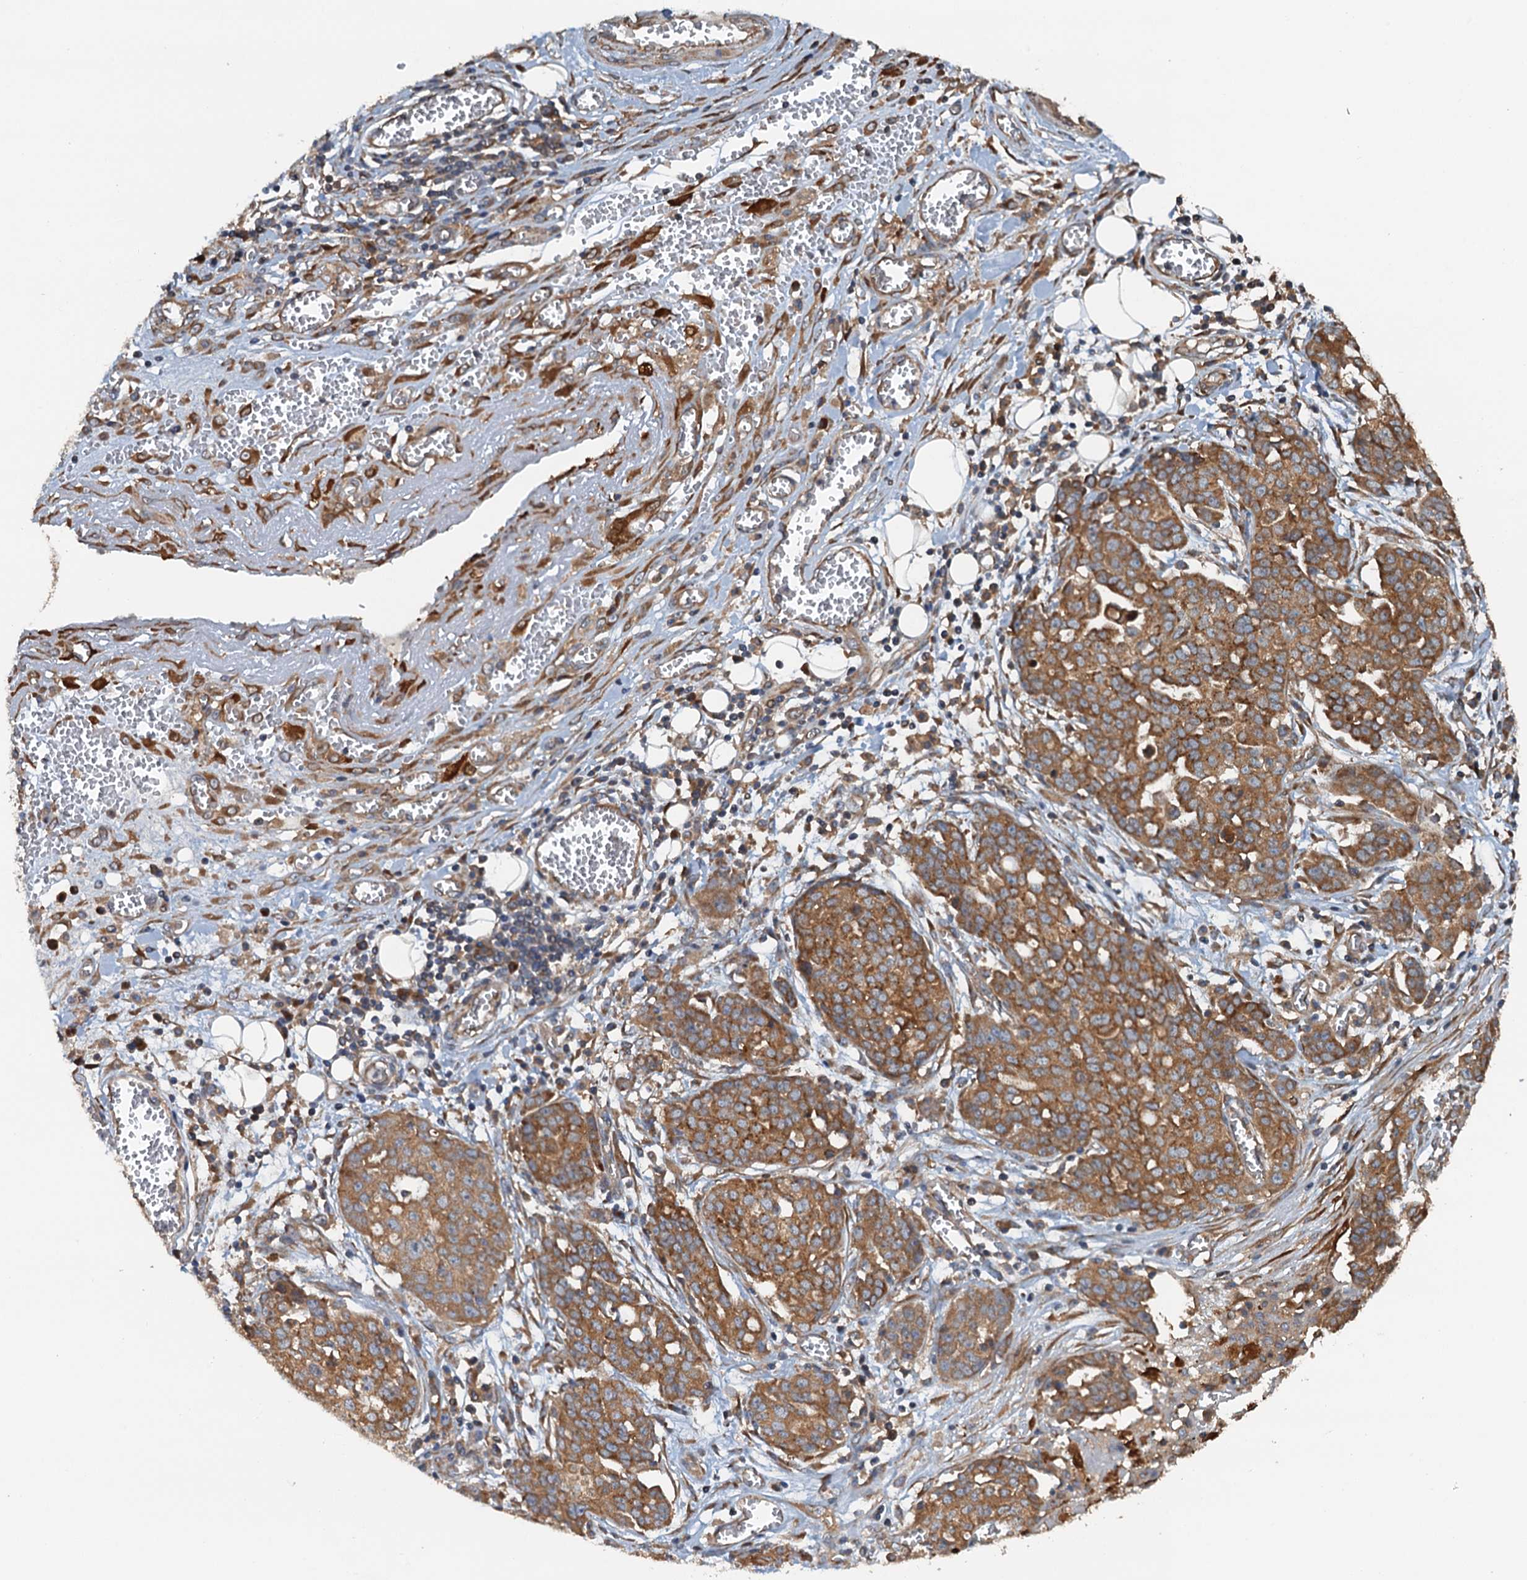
{"staining": {"intensity": "moderate", "quantity": ">75%", "location": "cytoplasmic/membranous"}, "tissue": "ovarian cancer", "cell_type": "Tumor cells", "image_type": "cancer", "snomed": [{"axis": "morphology", "description": "Cystadenocarcinoma, serous, NOS"}, {"axis": "topography", "description": "Soft tissue"}, {"axis": "topography", "description": "Ovary"}], "caption": "Brown immunohistochemical staining in ovarian cancer exhibits moderate cytoplasmic/membranous positivity in approximately >75% of tumor cells.", "gene": "COG3", "patient": {"sex": "female", "age": 57}}